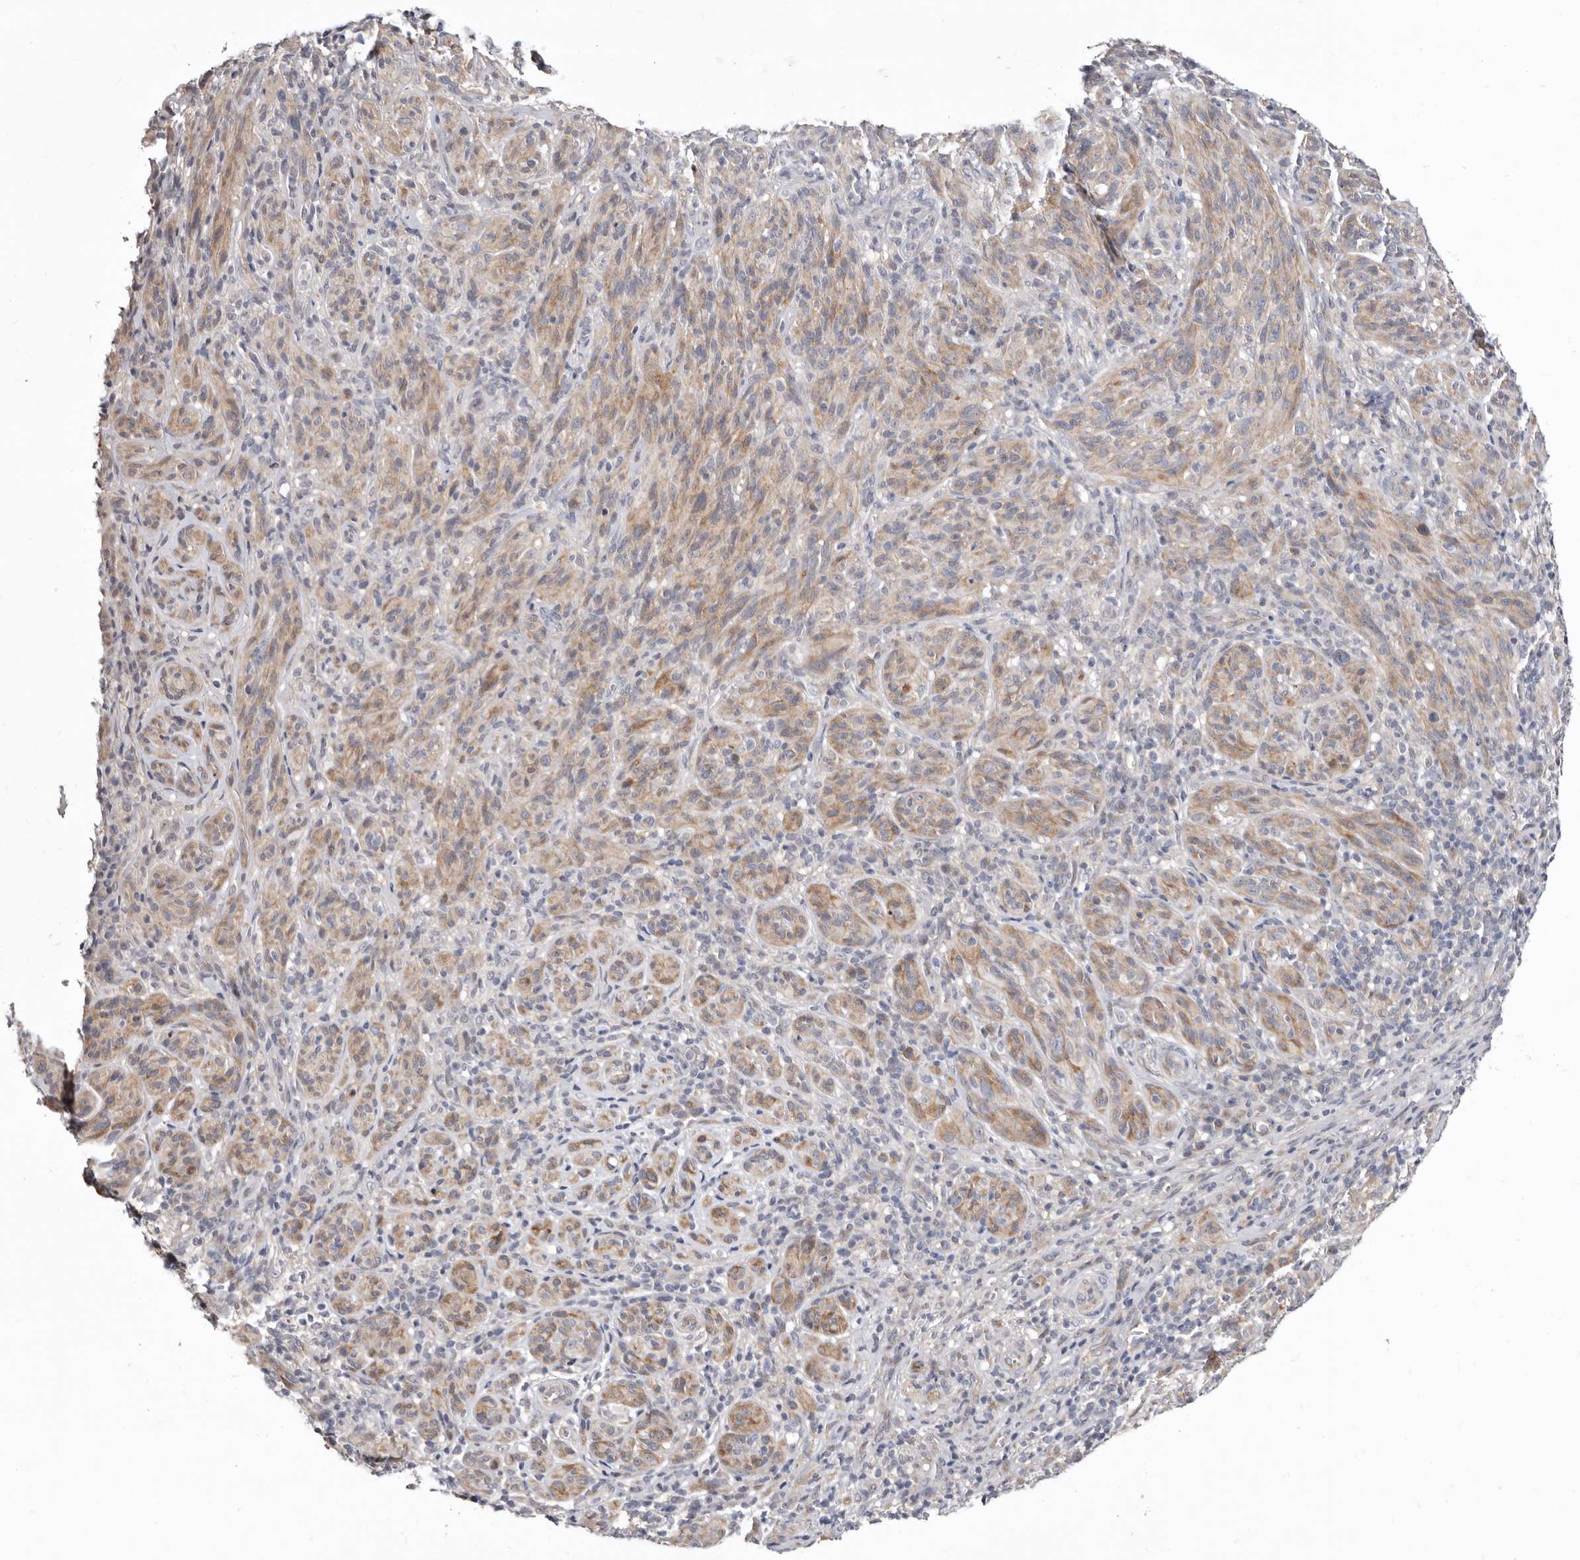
{"staining": {"intensity": "moderate", "quantity": ">75%", "location": "cytoplasmic/membranous"}, "tissue": "melanoma", "cell_type": "Tumor cells", "image_type": "cancer", "snomed": [{"axis": "morphology", "description": "Malignant melanoma, NOS"}, {"axis": "topography", "description": "Skin of head"}], "caption": "Protein staining of melanoma tissue shows moderate cytoplasmic/membranous expression in about >75% of tumor cells.", "gene": "KLHL4", "patient": {"sex": "male", "age": 96}}